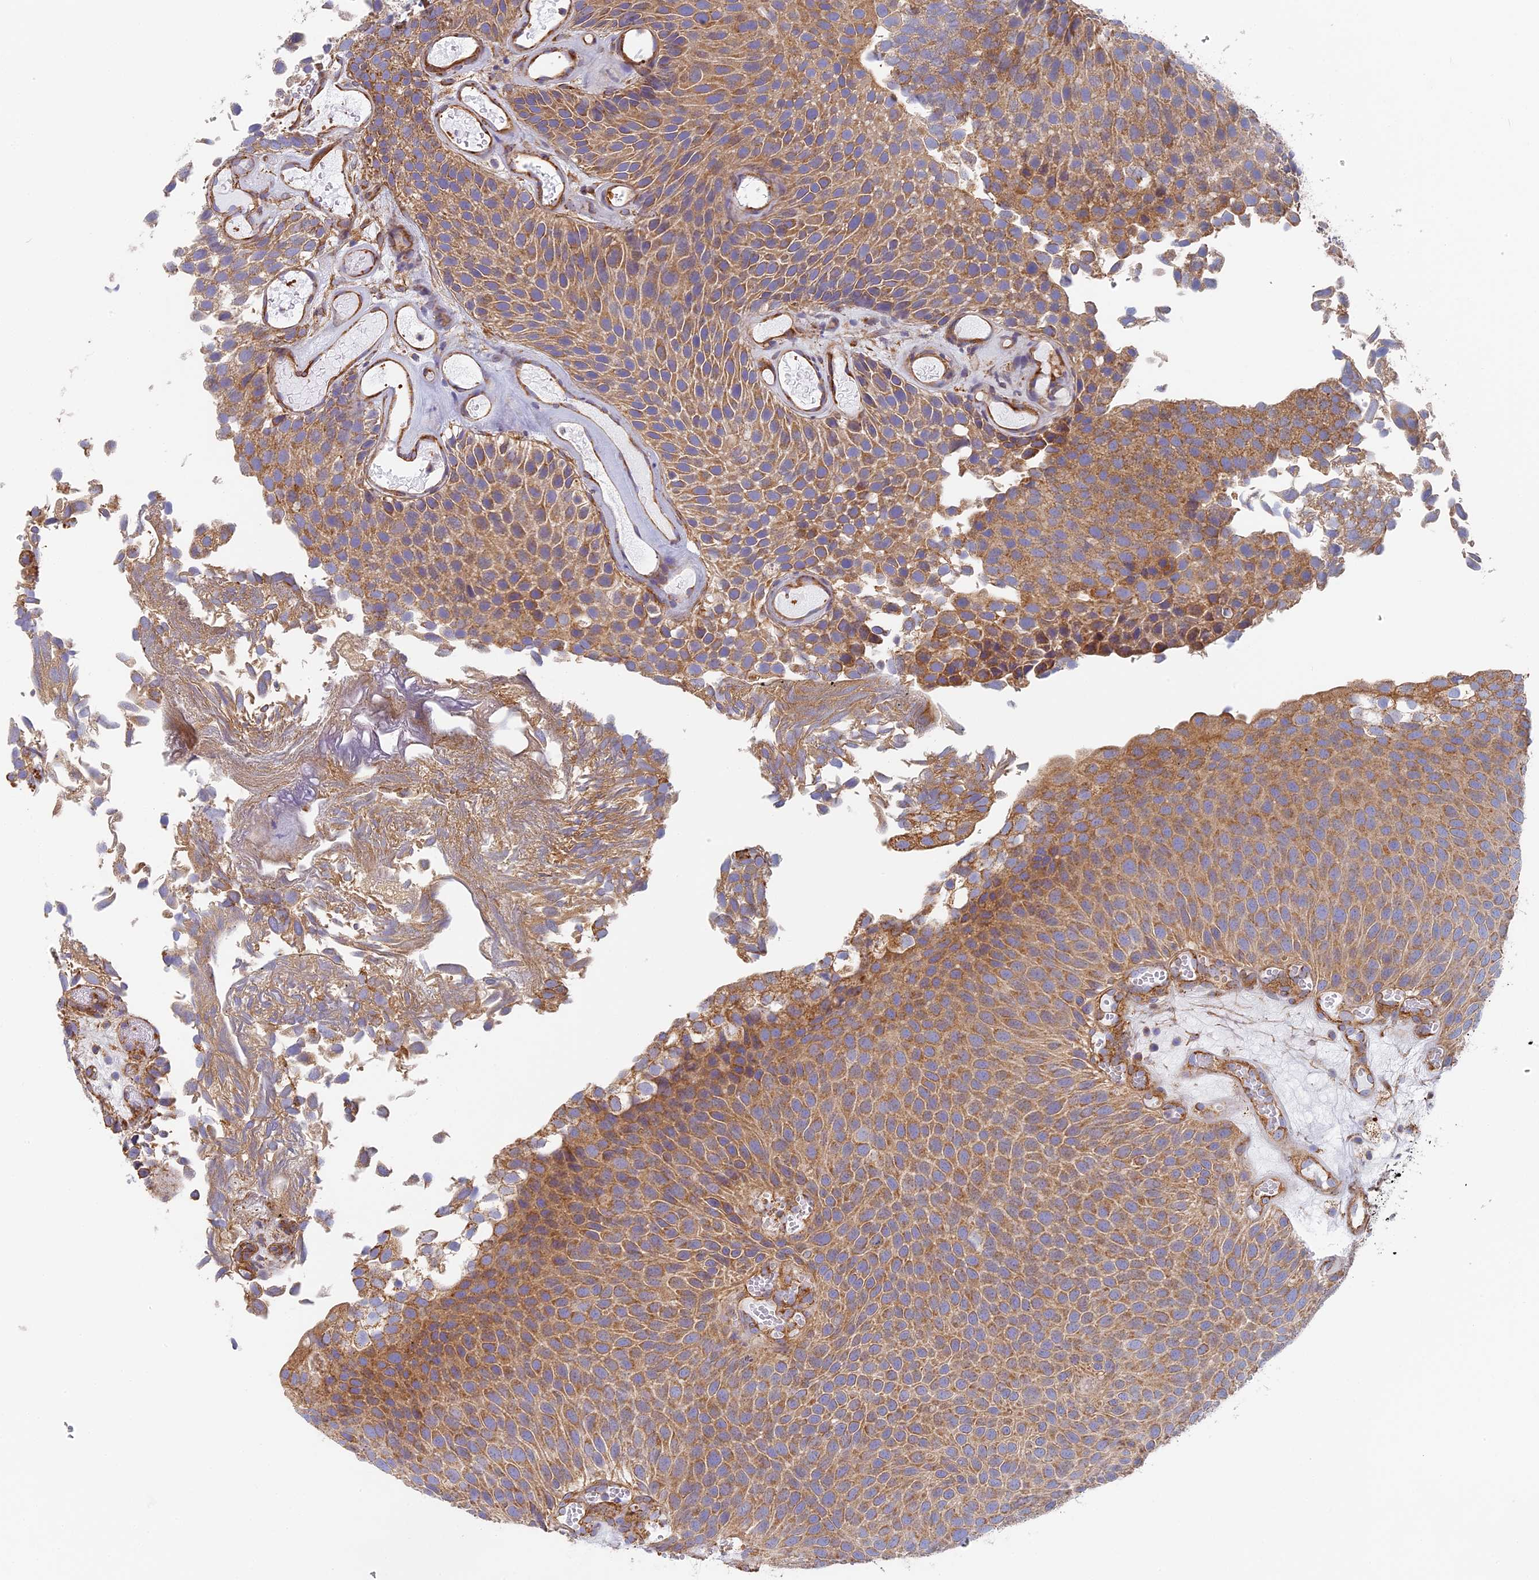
{"staining": {"intensity": "moderate", "quantity": ">75%", "location": "cytoplasmic/membranous"}, "tissue": "urothelial cancer", "cell_type": "Tumor cells", "image_type": "cancer", "snomed": [{"axis": "morphology", "description": "Urothelial carcinoma, Low grade"}, {"axis": "topography", "description": "Urinary bladder"}], "caption": "Urothelial carcinoma (low-grade) tissue exhibits moderate cytoplasmic/membranous expression in approximately >75% of tumor cells, visualized by immunohistochemistry.", "gene": "DDA1", "patient": {"sex": "male", "age": 89}}